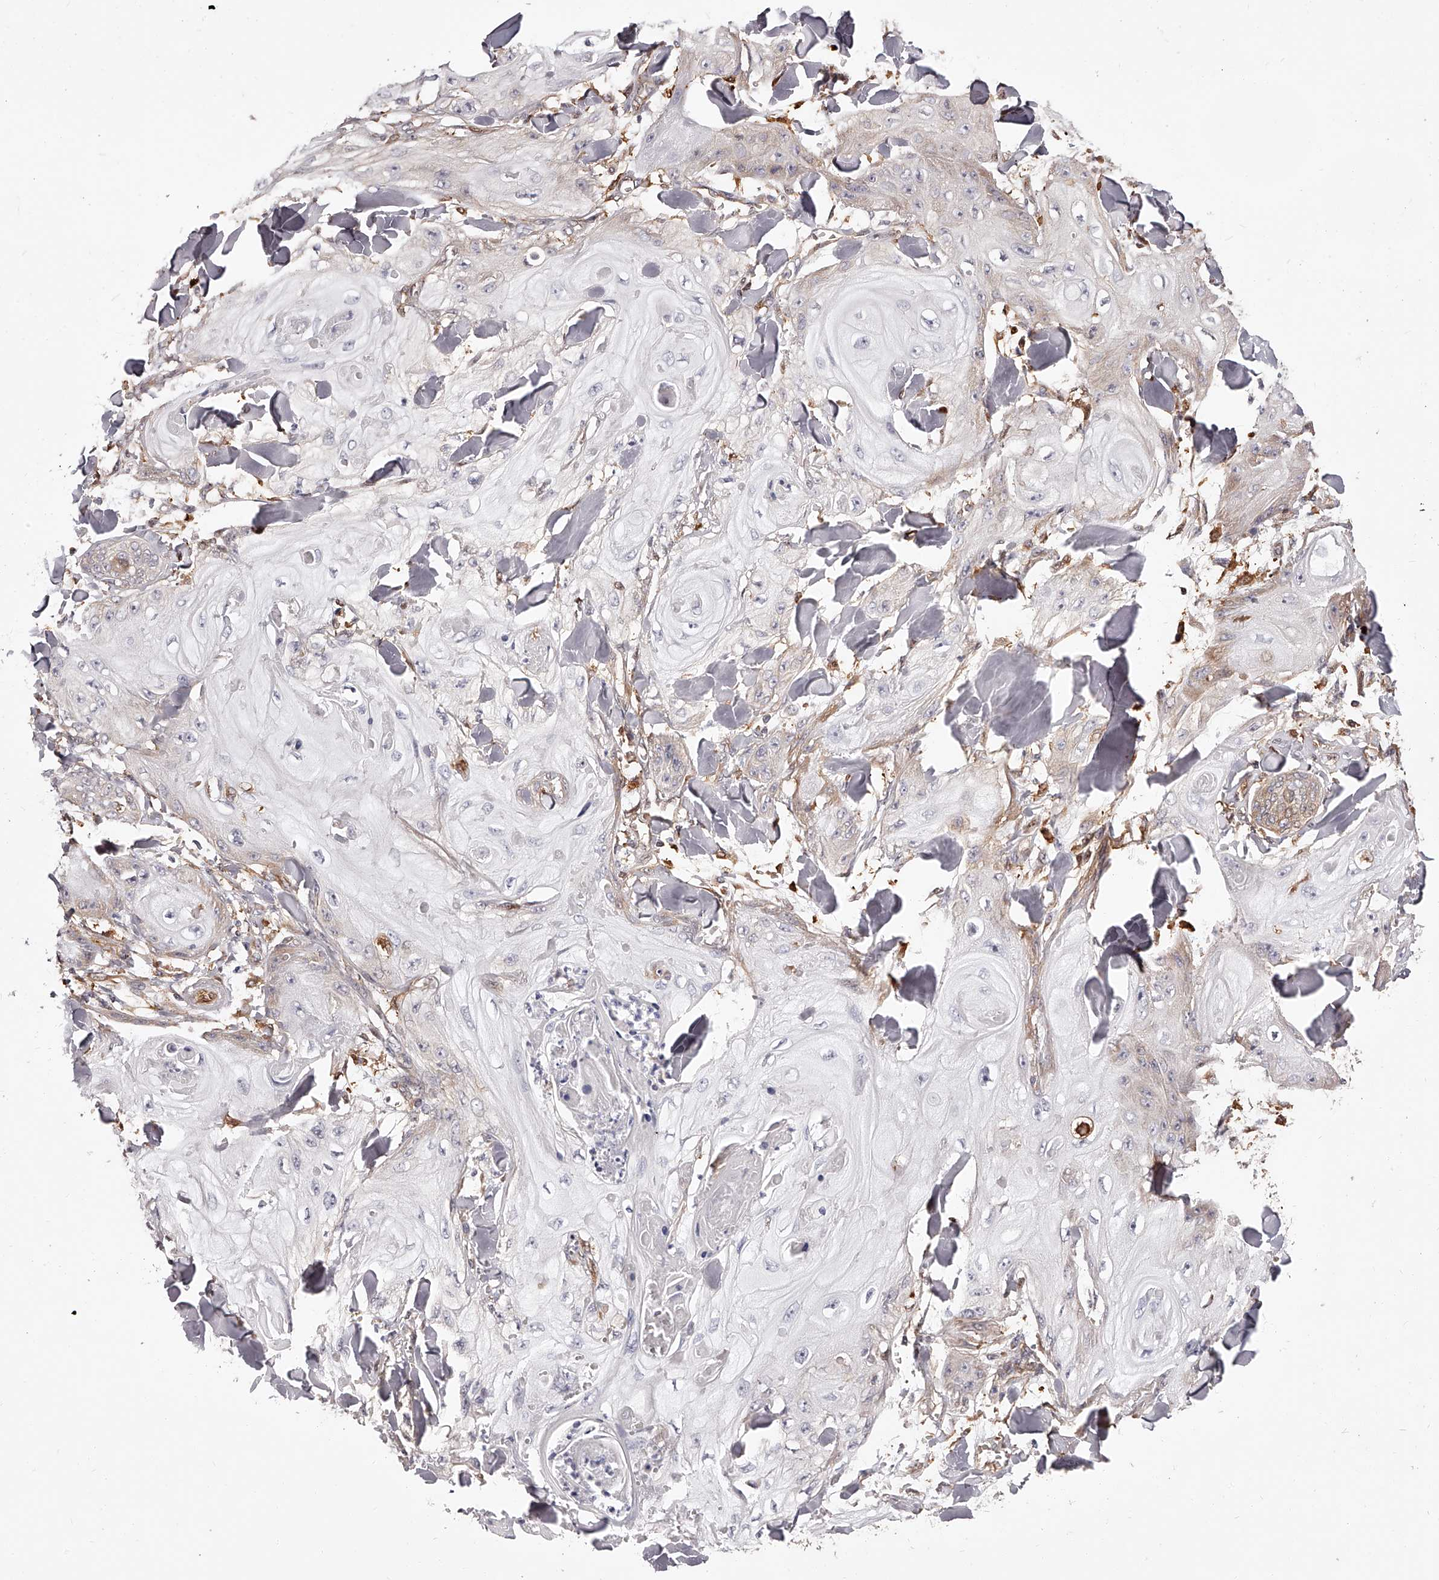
{"staining": {"intensity": "weak", "quantity": "<25%", "location": "cytoplasmic/membranous"}, "tissue": "skin cancer", "cell_type": "Tumor cells", "image_type": "cancer", "snomed": [{"axis": "morphology", "description": "Squamous cell carcinoma, NOS"}, {"axis": "topography", "description": "Skin"}], "caption": "This is an IHC image of human skin cancer. There is no staining in tumor cells.", "gene": "LAP3", "patient": {"sex": "male", "age": 74}}